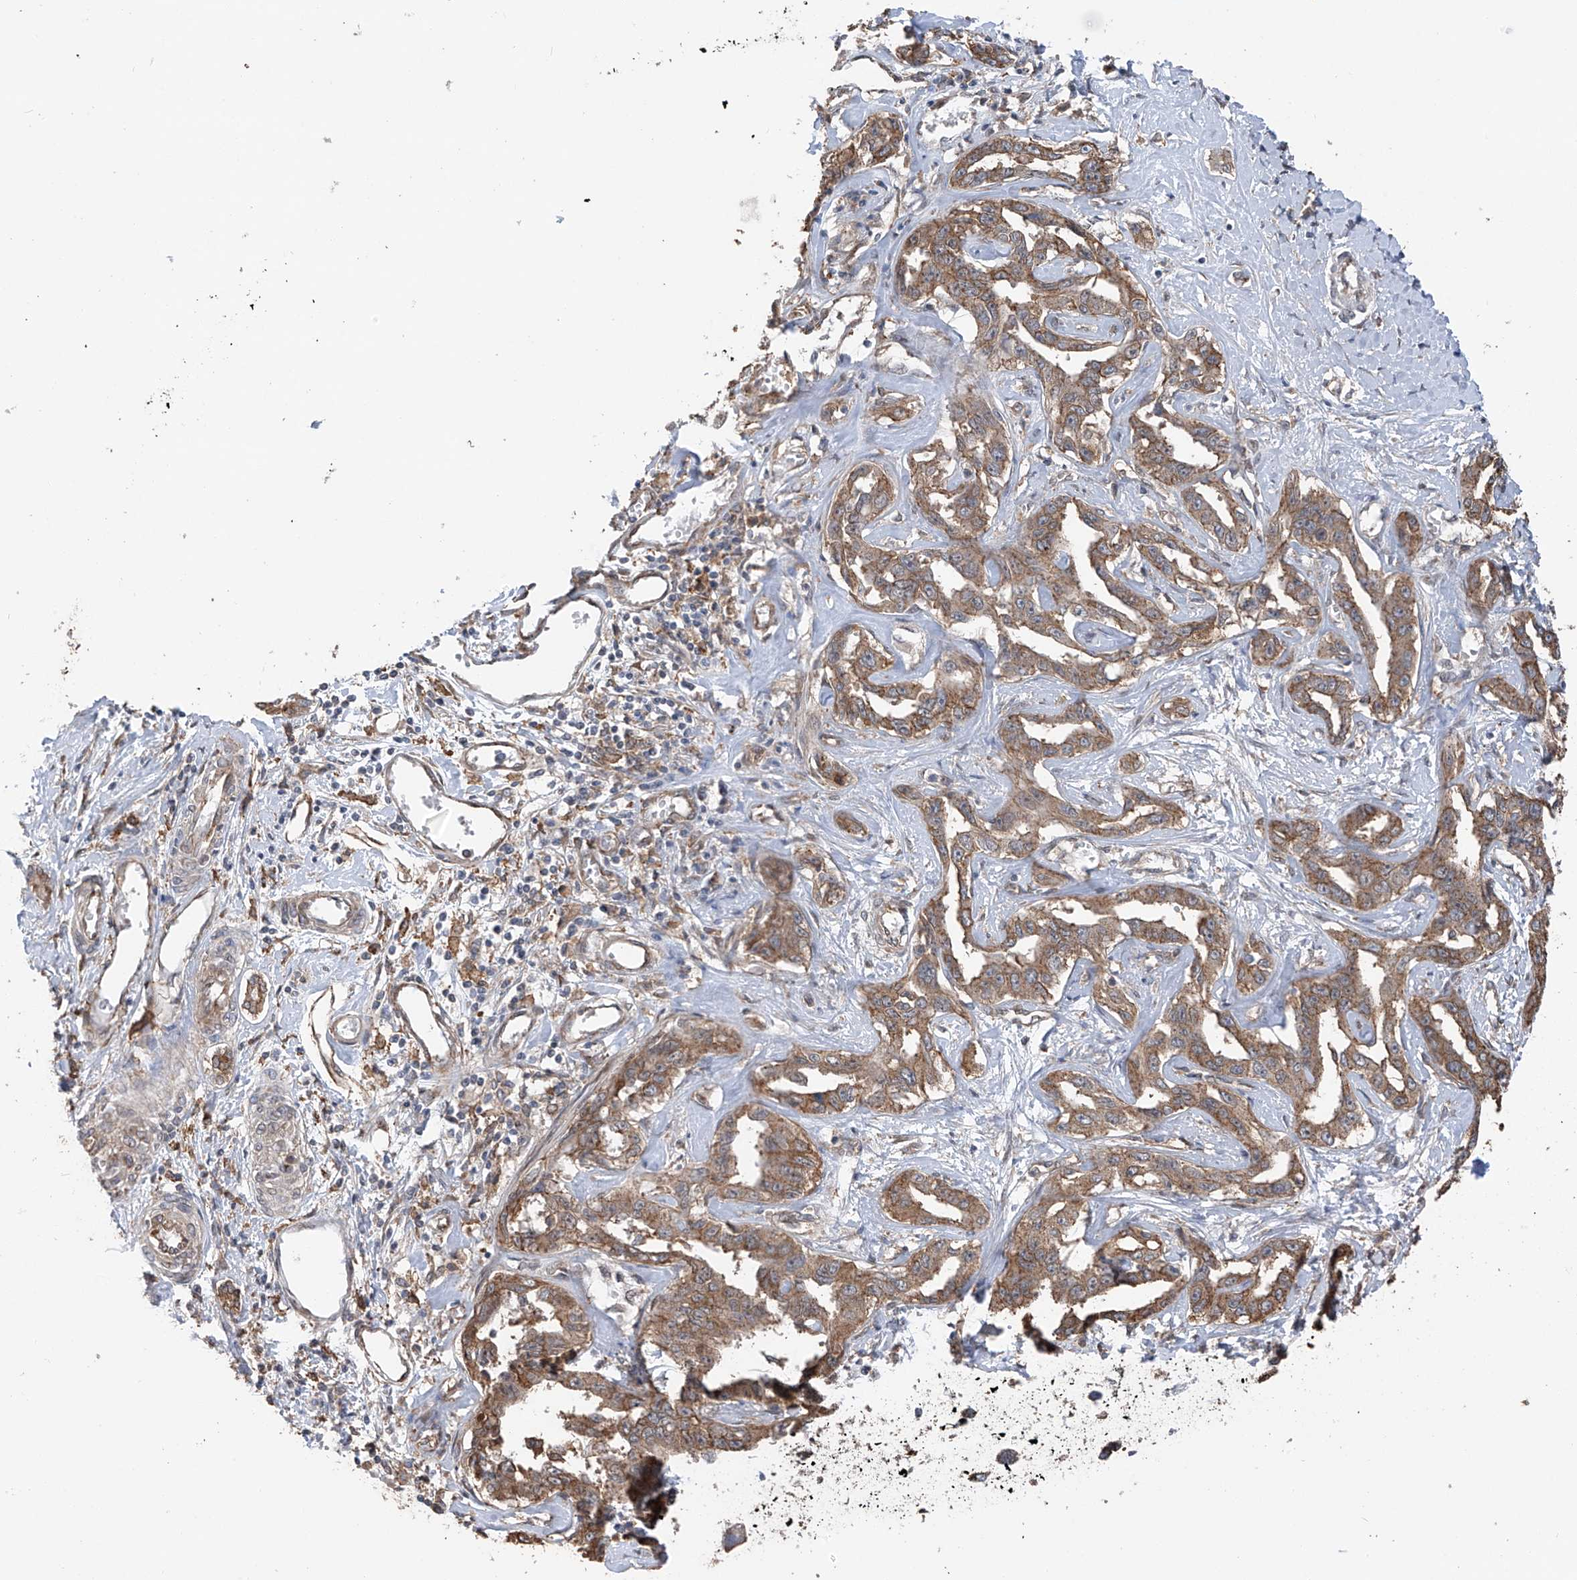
{"staining": {"intensity": "moderate", "quantity": ">75%", "location": "cytoplasmic/membranous"}, "tissue": "liver cancer", "cell_type": "Tumor cells", "image_type": "cancer", "snomed": [{"axis": "morphology", "description": "Cholangiocarcinoma"}, {"axis": "topography", "description": "Liver"}], "caption": "Cholangiocarcinoma (liver) was stained to show a protein in brown. There is medium levels of moderate cytoplasmic/membranous staining in approximately >75% of tumor cells.", "gene": "ZNF189", "patient": {"sex": "male", "age": 59}}